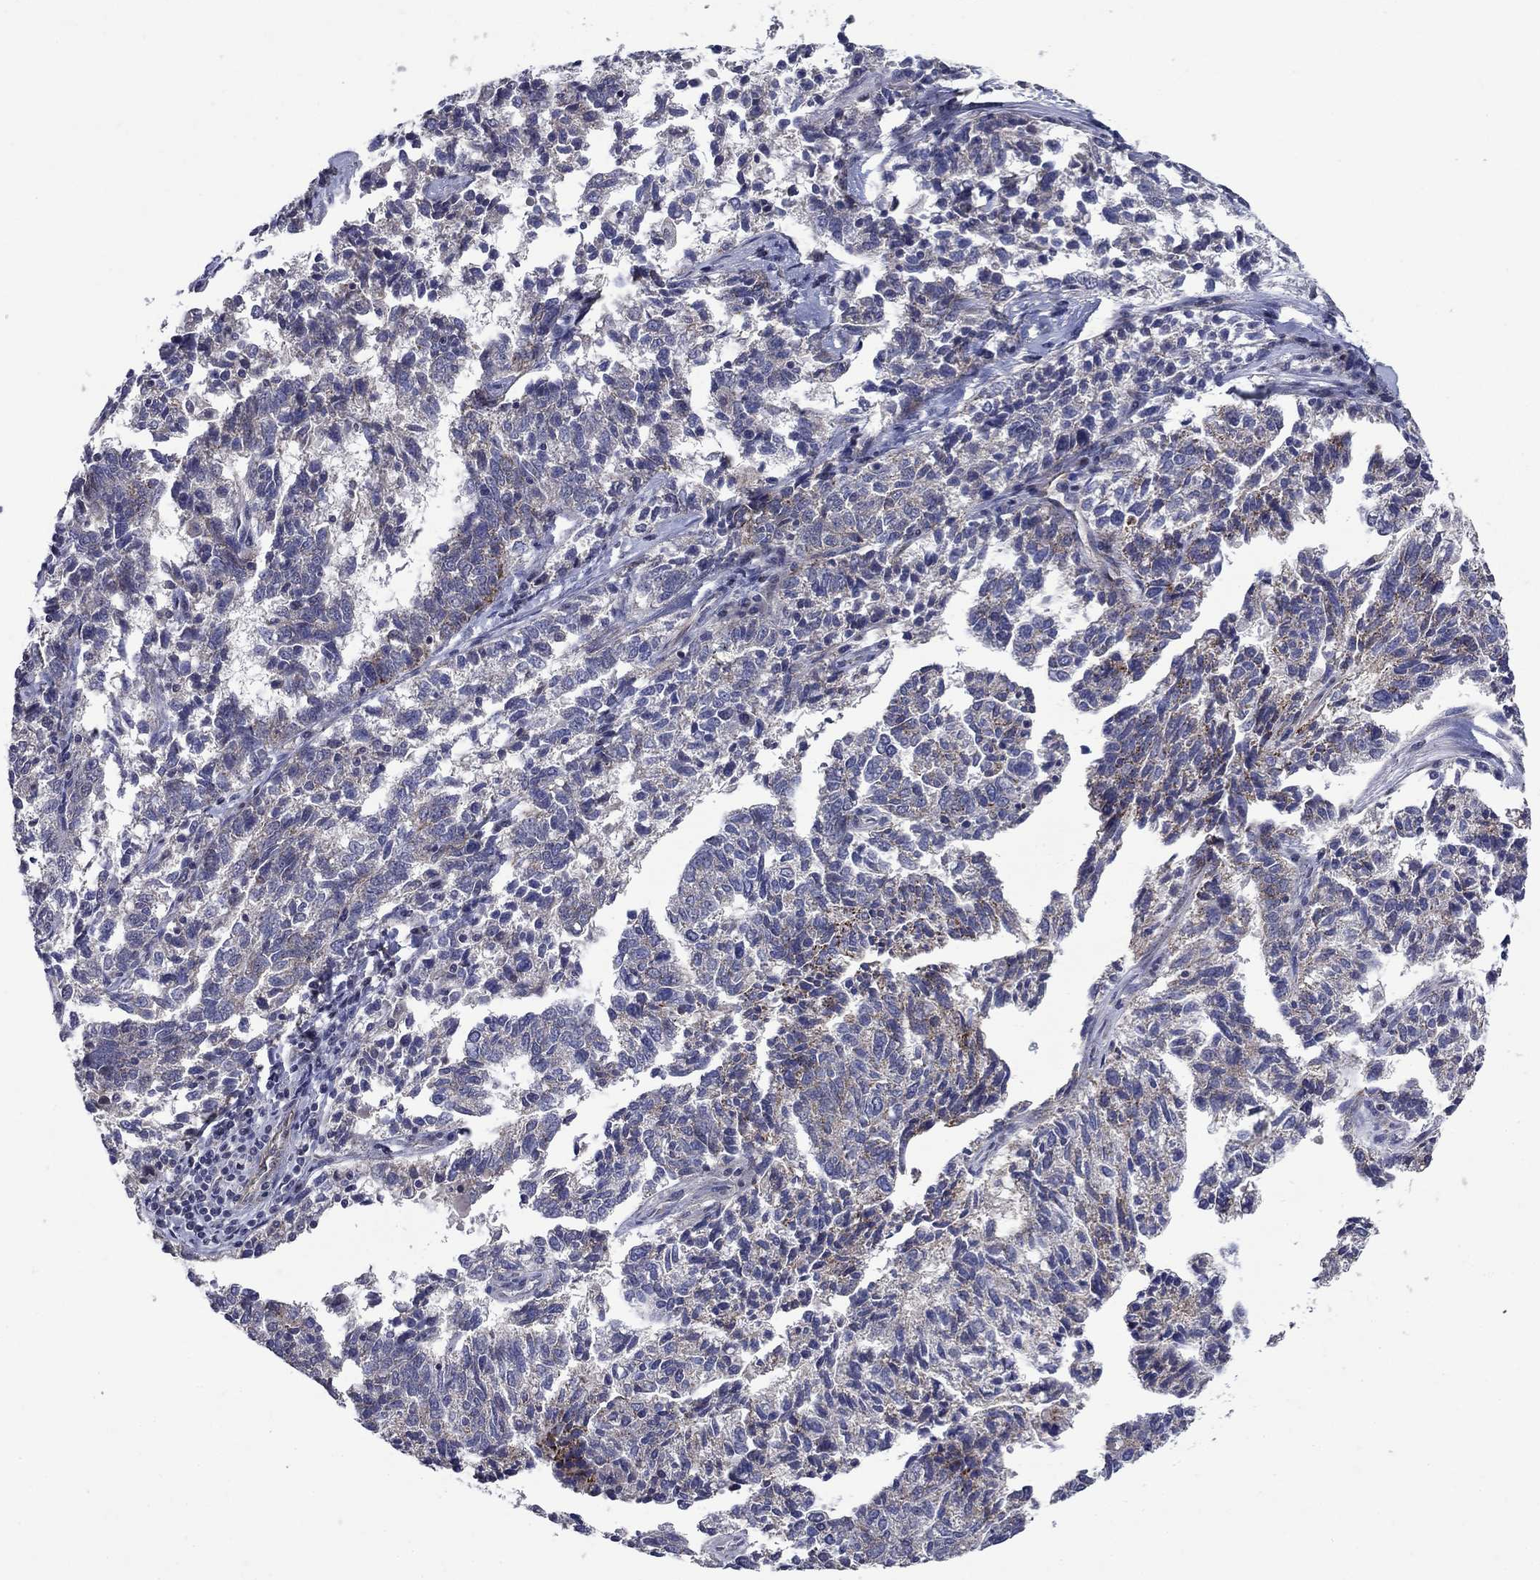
{"staining": {"intensity": "negative", "quantity": "none", "location": "none"}, "tissue": "ovarian cancer", "cell_type": "Tumor cells", "image_type": "cancer", "snomed": [{"axis": "morphology", "description": "Cystadenocarcinoma, serous, NOS"}, {"axis": "topography", "description": "Ovary"}], "caption": "Histopathology image shows no protein positivity in tumor cells of ovarian cancer tissue.", "gene": "SLC7A1", "patient": {"sex": "female", "age": 71}}